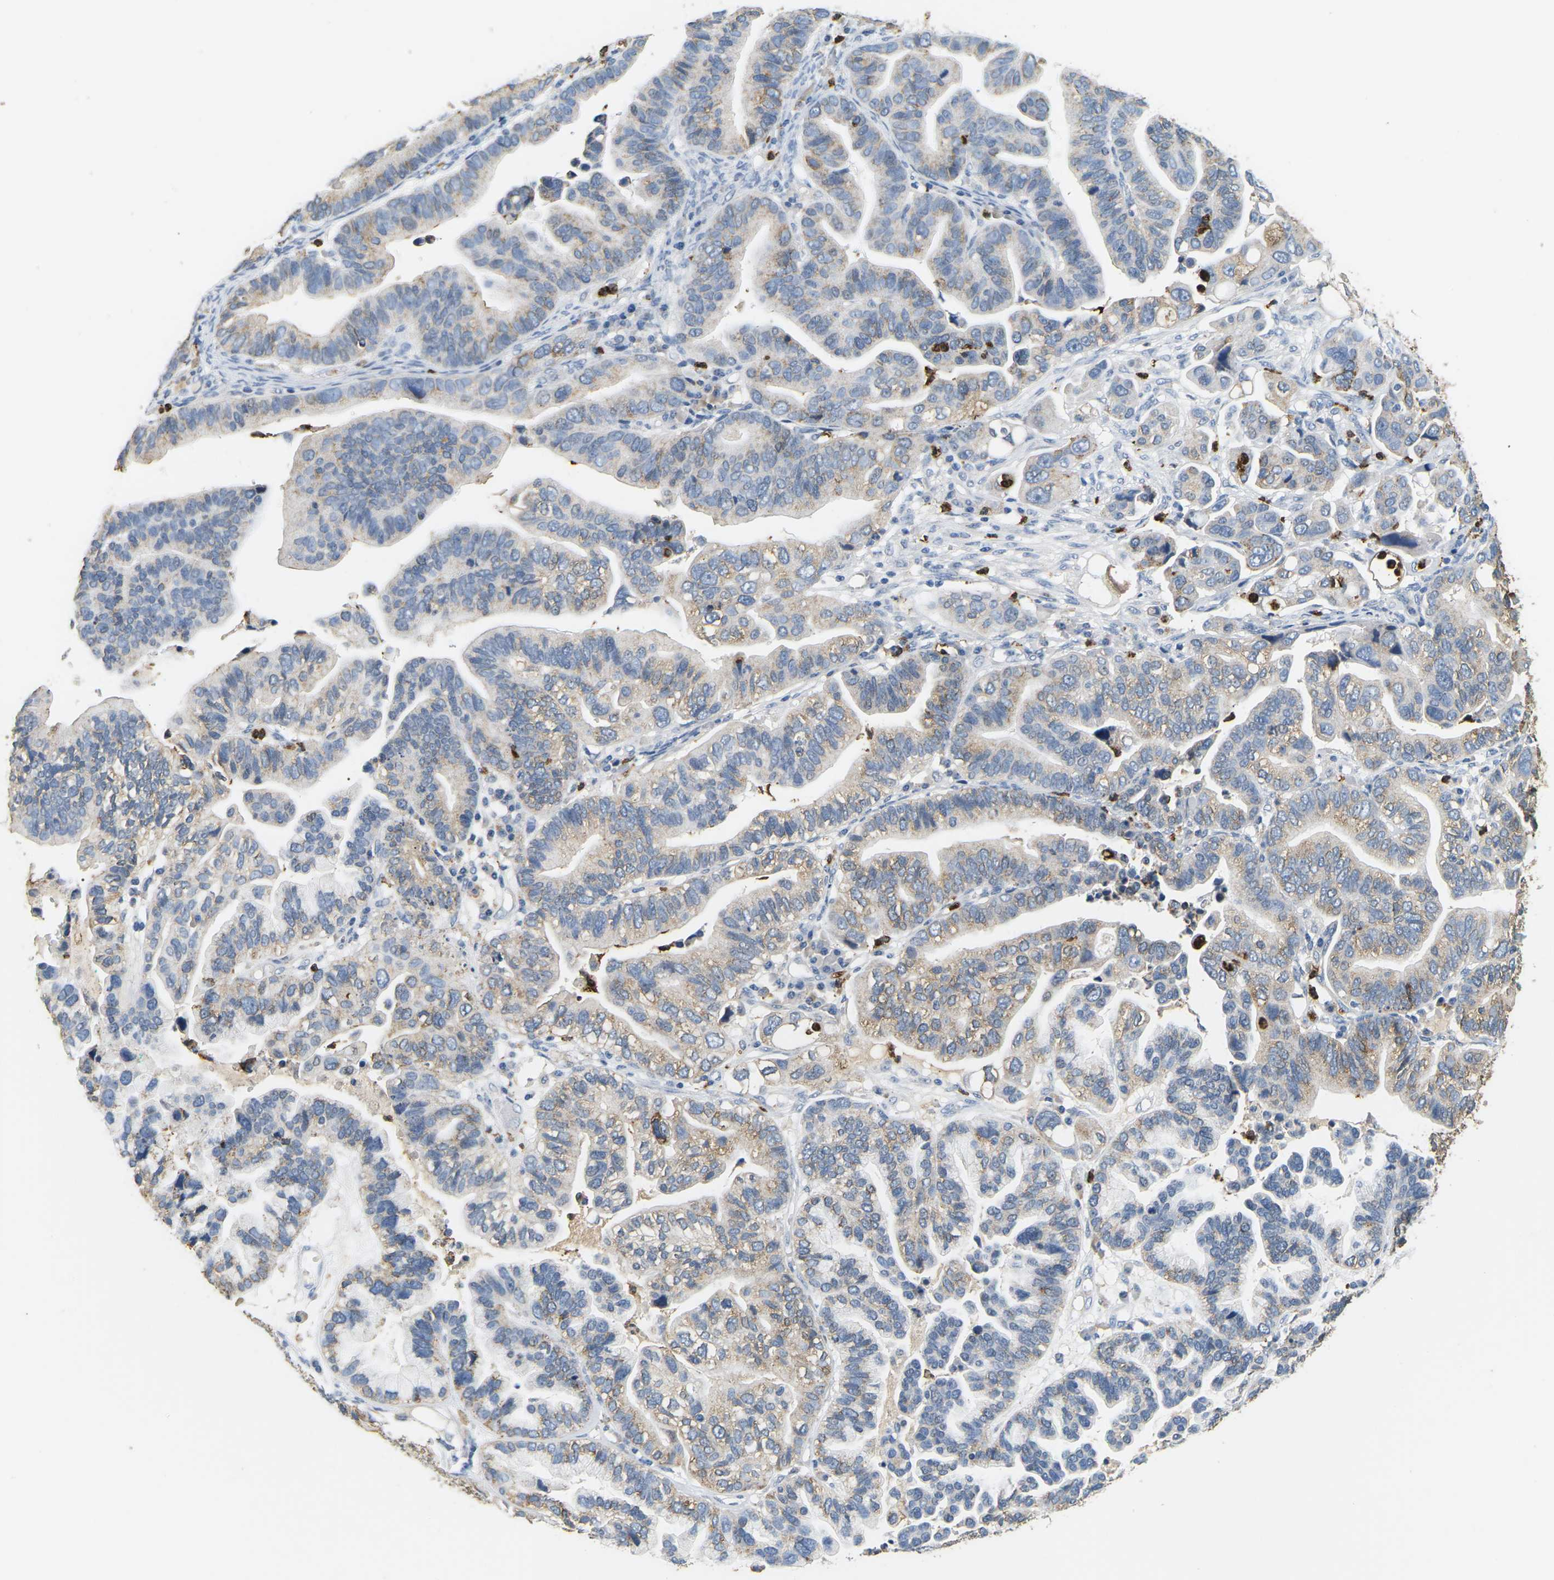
{"staining": {"intensity": "weak", "quantity": "25%-75%", "location": "cytoplasmic/membranous"}, "tissue": "ovarian cancer", "cell_type": "Tumor cells", "image_type": "cancer", "snomed": [{"axis": "morphology", "description": "Cystadenocarcinoma, serous, NOS"}, {"axis": "topography", "description": "Ovary"}], "caption": "DAB immunohistochemical staining of human ovarian serous cystadenocarcinoma demonstrates weak cytoplasmic/membranous protein positivity in about 25%-75% of tumor cells. The staining was performed using DAB (3,3'-diaminobenzidine), with brown indicating positive protein expression. Nuclei are stained blue with hematoxylin.", "gene": "ADM", "patient": {"sex": "female", "age": 56}}